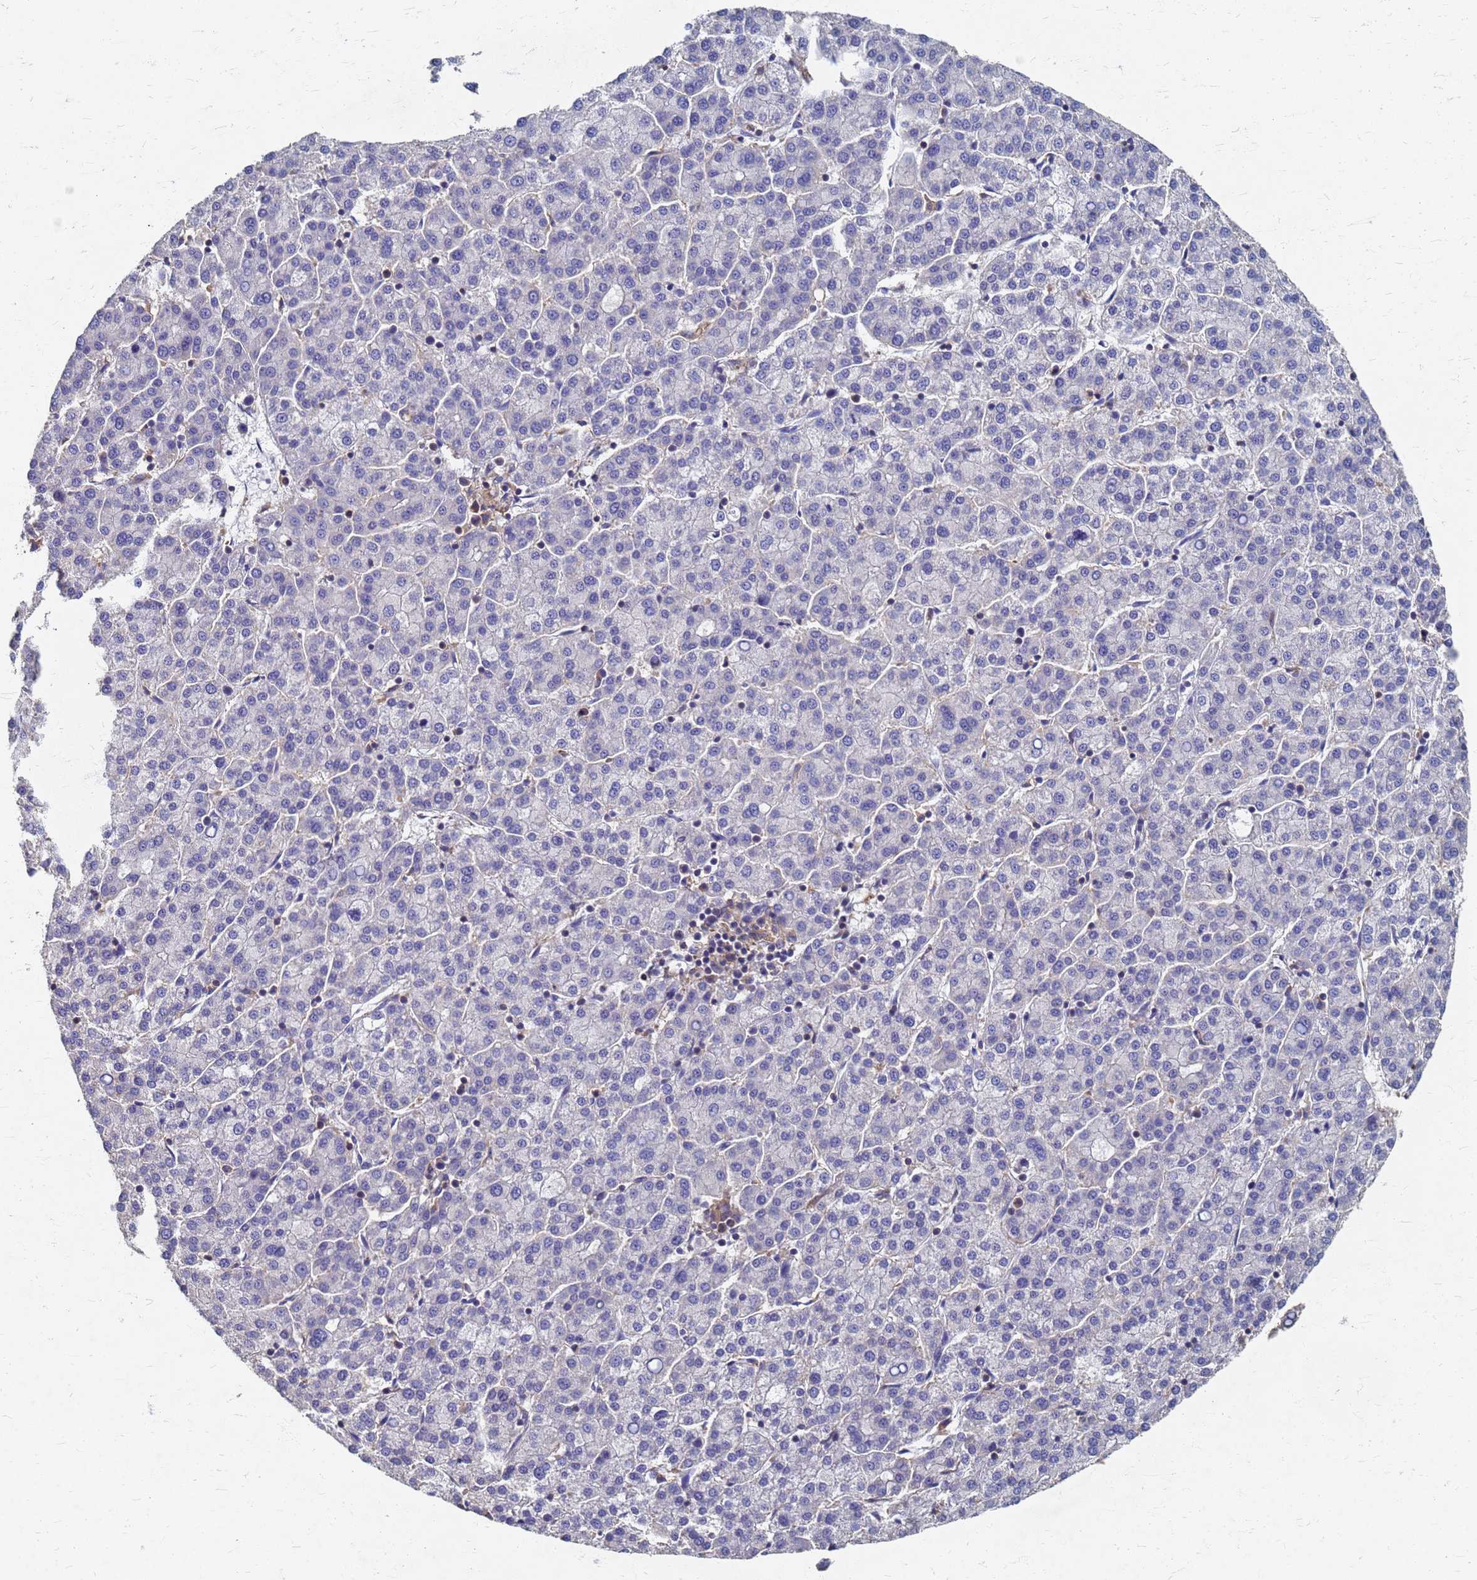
{"staining": {"intensity": "negative", "quantity": "none", "location": "none"}, "tissue": "liver cancer", "cell_type": "Tumor cells", "image_type": "cancer", "snomed": [{"axis": "morphology", "description": "Carcinoma, Hepatocellular, NOS"}, {"axis": "topography", "description": "Liver"}], "caption": "Immunohistochemical staining of liver cancer (hepatocellular carcinoma) displays no significant positivity in tumor cells. (DAB (3,3'-diaminobenzidine) IHC with hematoxylin counter stain).", "gene": "KRCC1", "patient": {"sex": "female", "age": 58}}